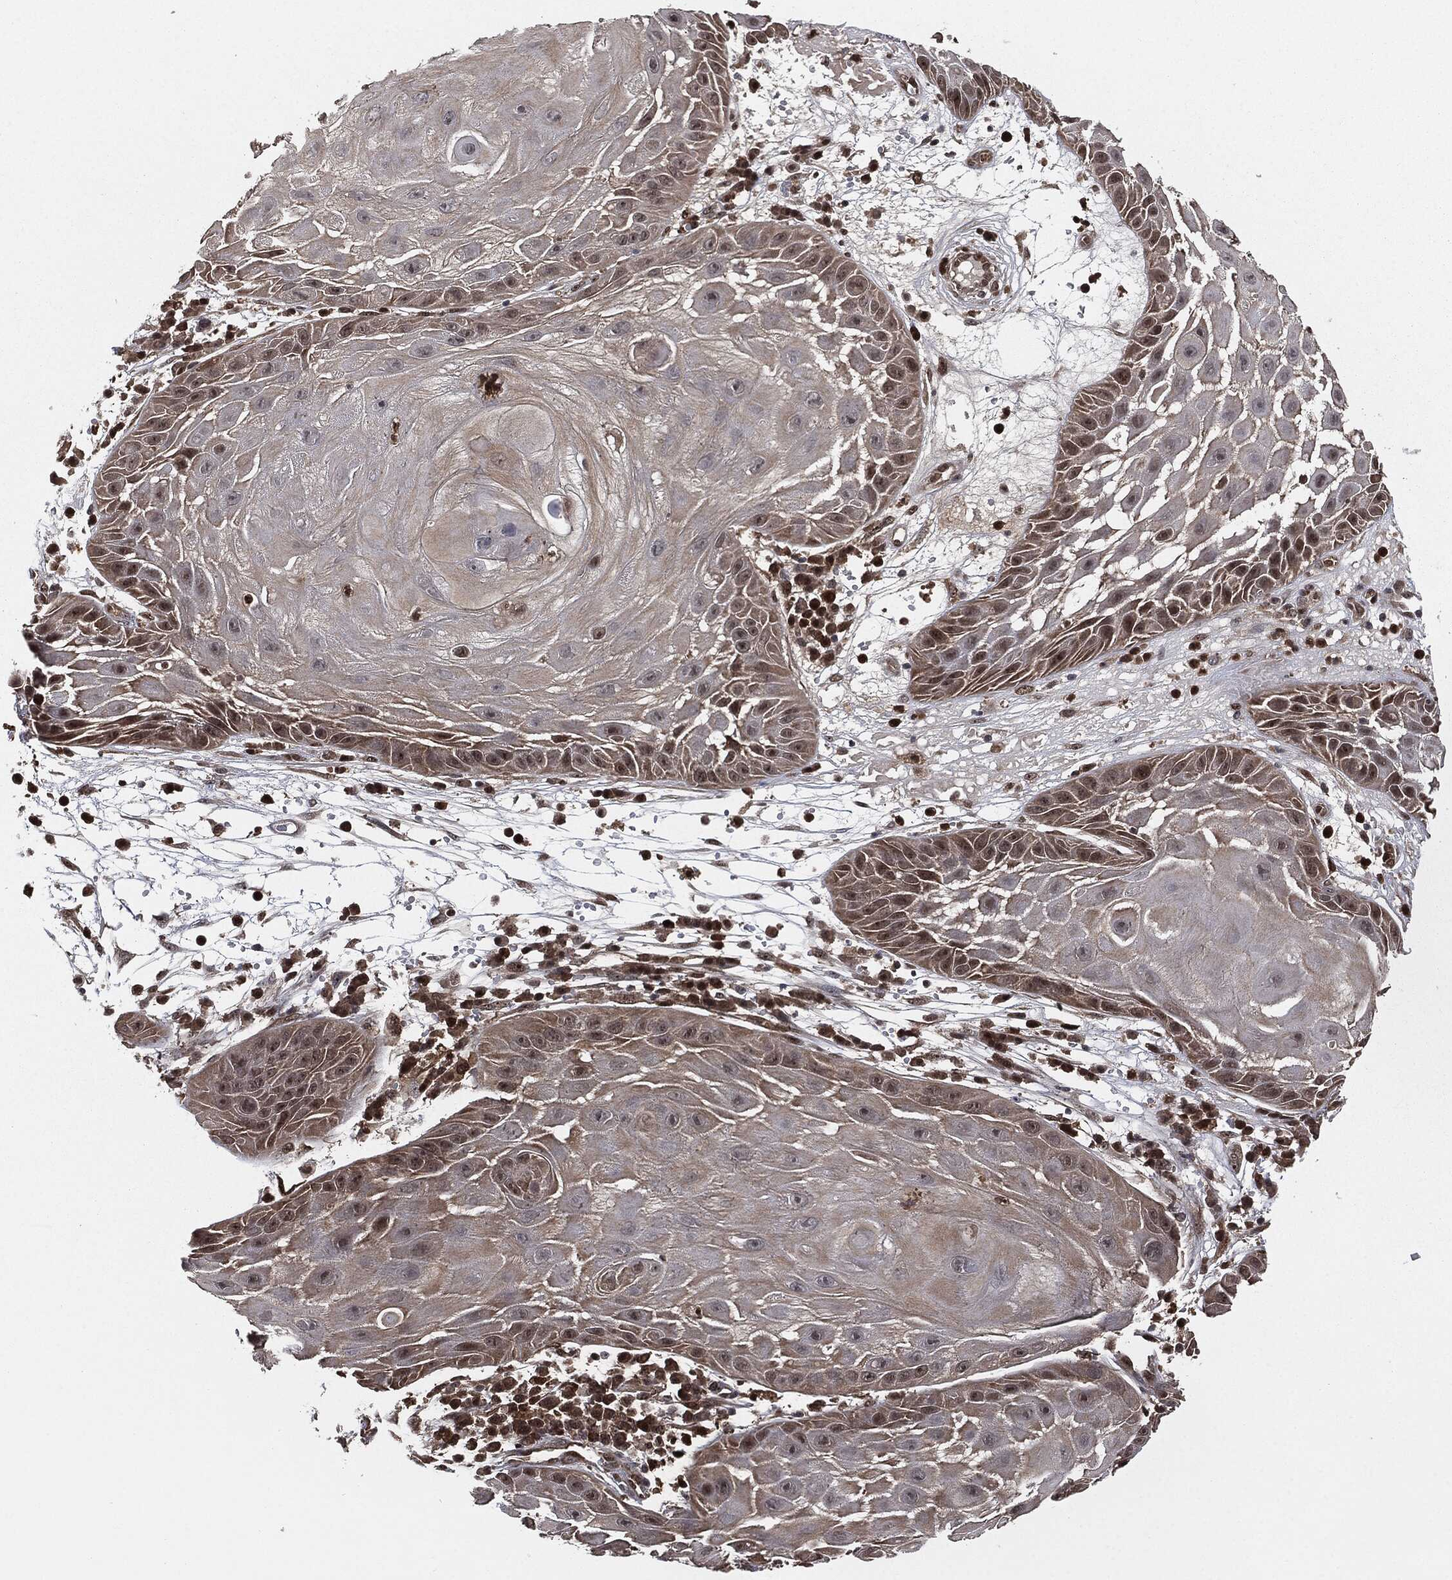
{"staining": {"intensity": "weak", "quantity": "<25%", "location": "cytoplasmic/membranous"}, "tissue": "skin cancer", "cell_type": "Tumor cells", "image_type": "cancer", "snomed": [{"axis": "morphology", "description": "Normal tissue, NOS"}, {"axis": "morphology", "description": "Squamous cell carcinoma, NOS"}, {"axis": "topography", "description": "Skin"}], "caption": "This is an IHC micrograph of human skin squamous cell carcinoma. There is no positivity in tumor cells.", "gene": "CAPRIN2", "patient": {"sex": "male", "age": 79}}